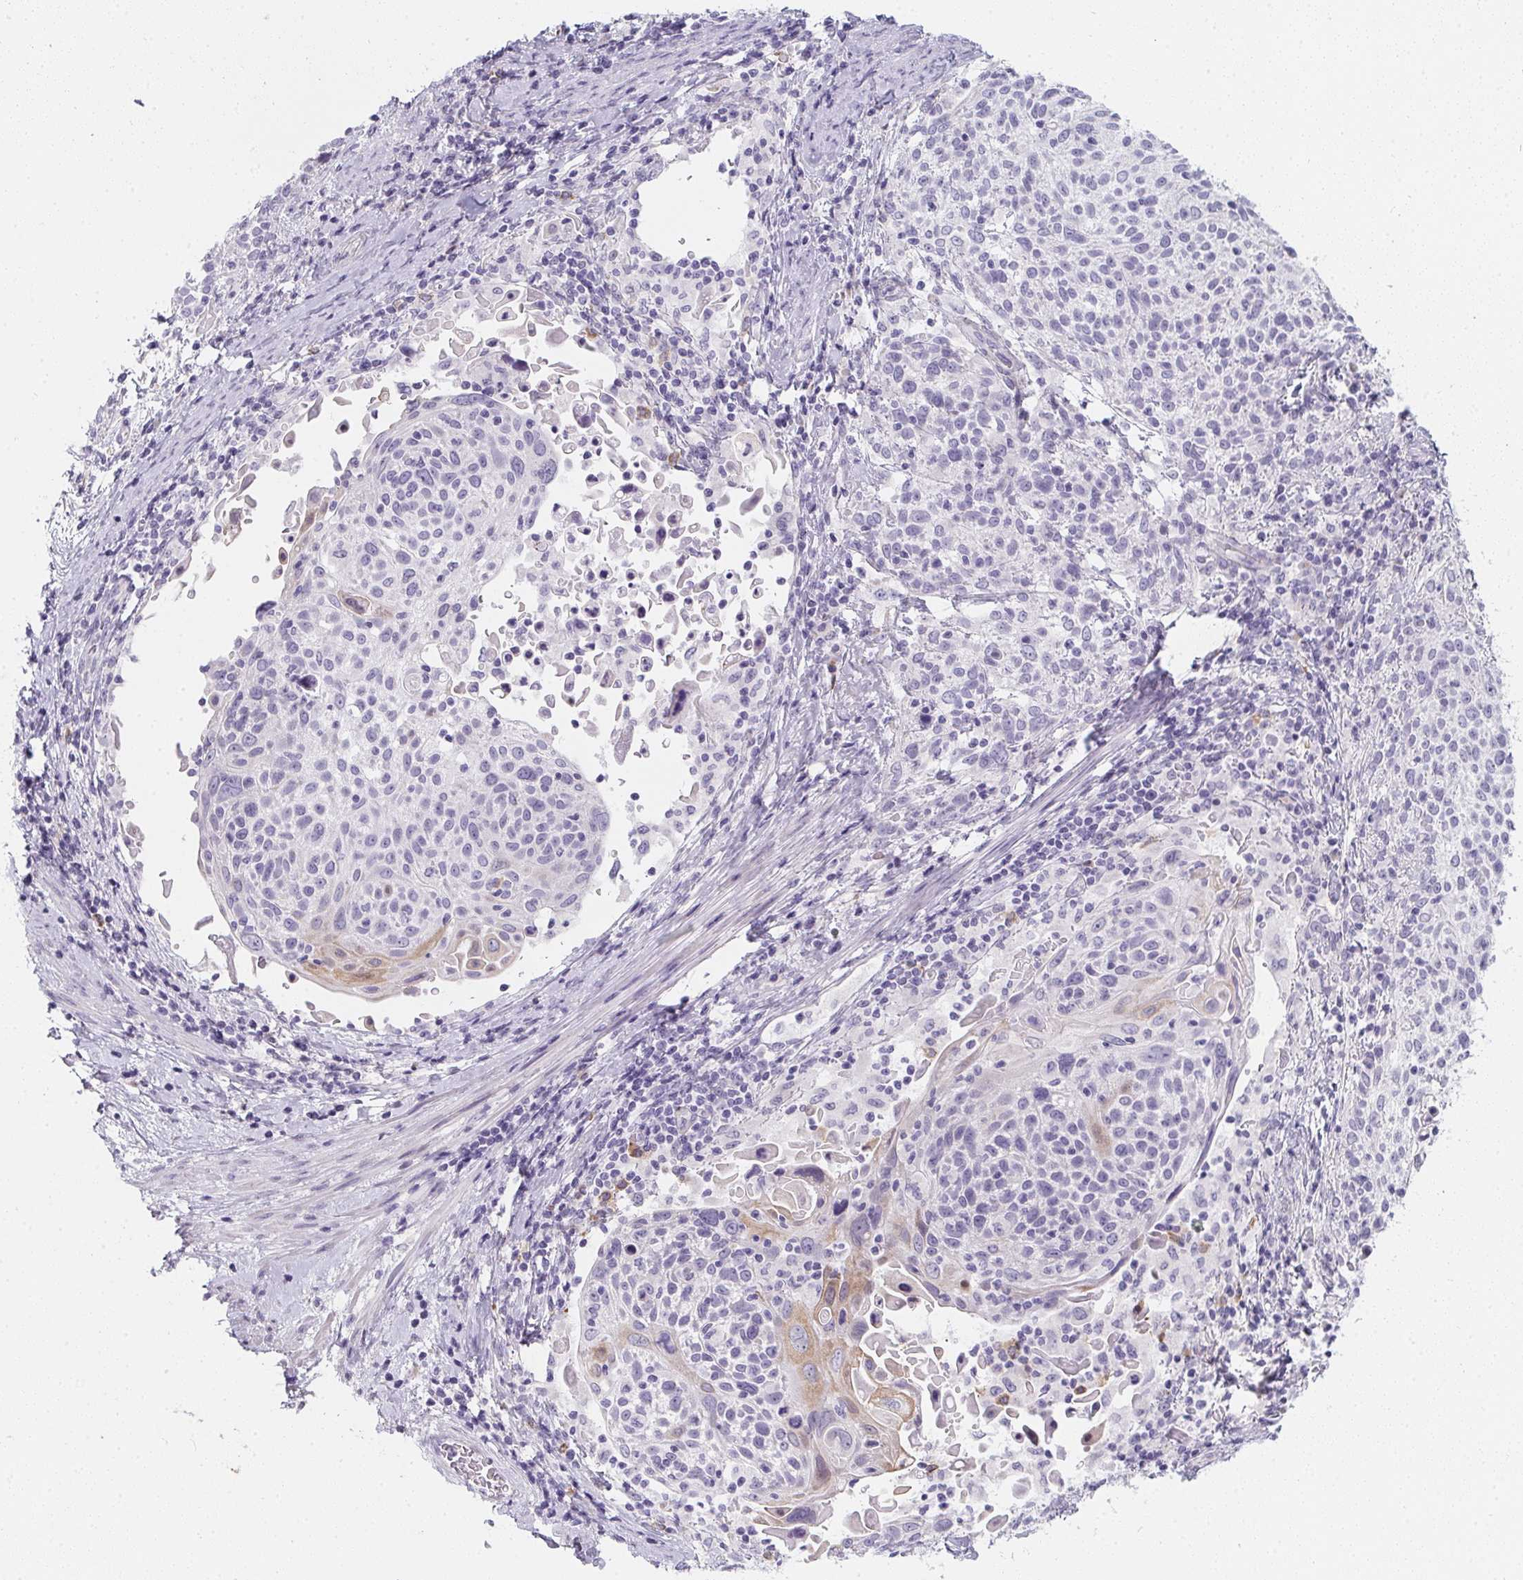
{"staining": {"intensity": "negative", "quantity": "none", "location": "none"}, "tissue": "cervical cancer", "cell_type": "Tumor cells", "image_type": "cancer", "snomed": [{"axis": "morphology", "description": "Squamous cell carcinoma, NOS"}, {"axis": "topography", "description": "Cervix"}], "caption": "Tumor cells are negative for protein expression in human cervical squamous cell carcinoma.", "gene": "MAP1A", "patient": {"sex": "female", "age": 61}}